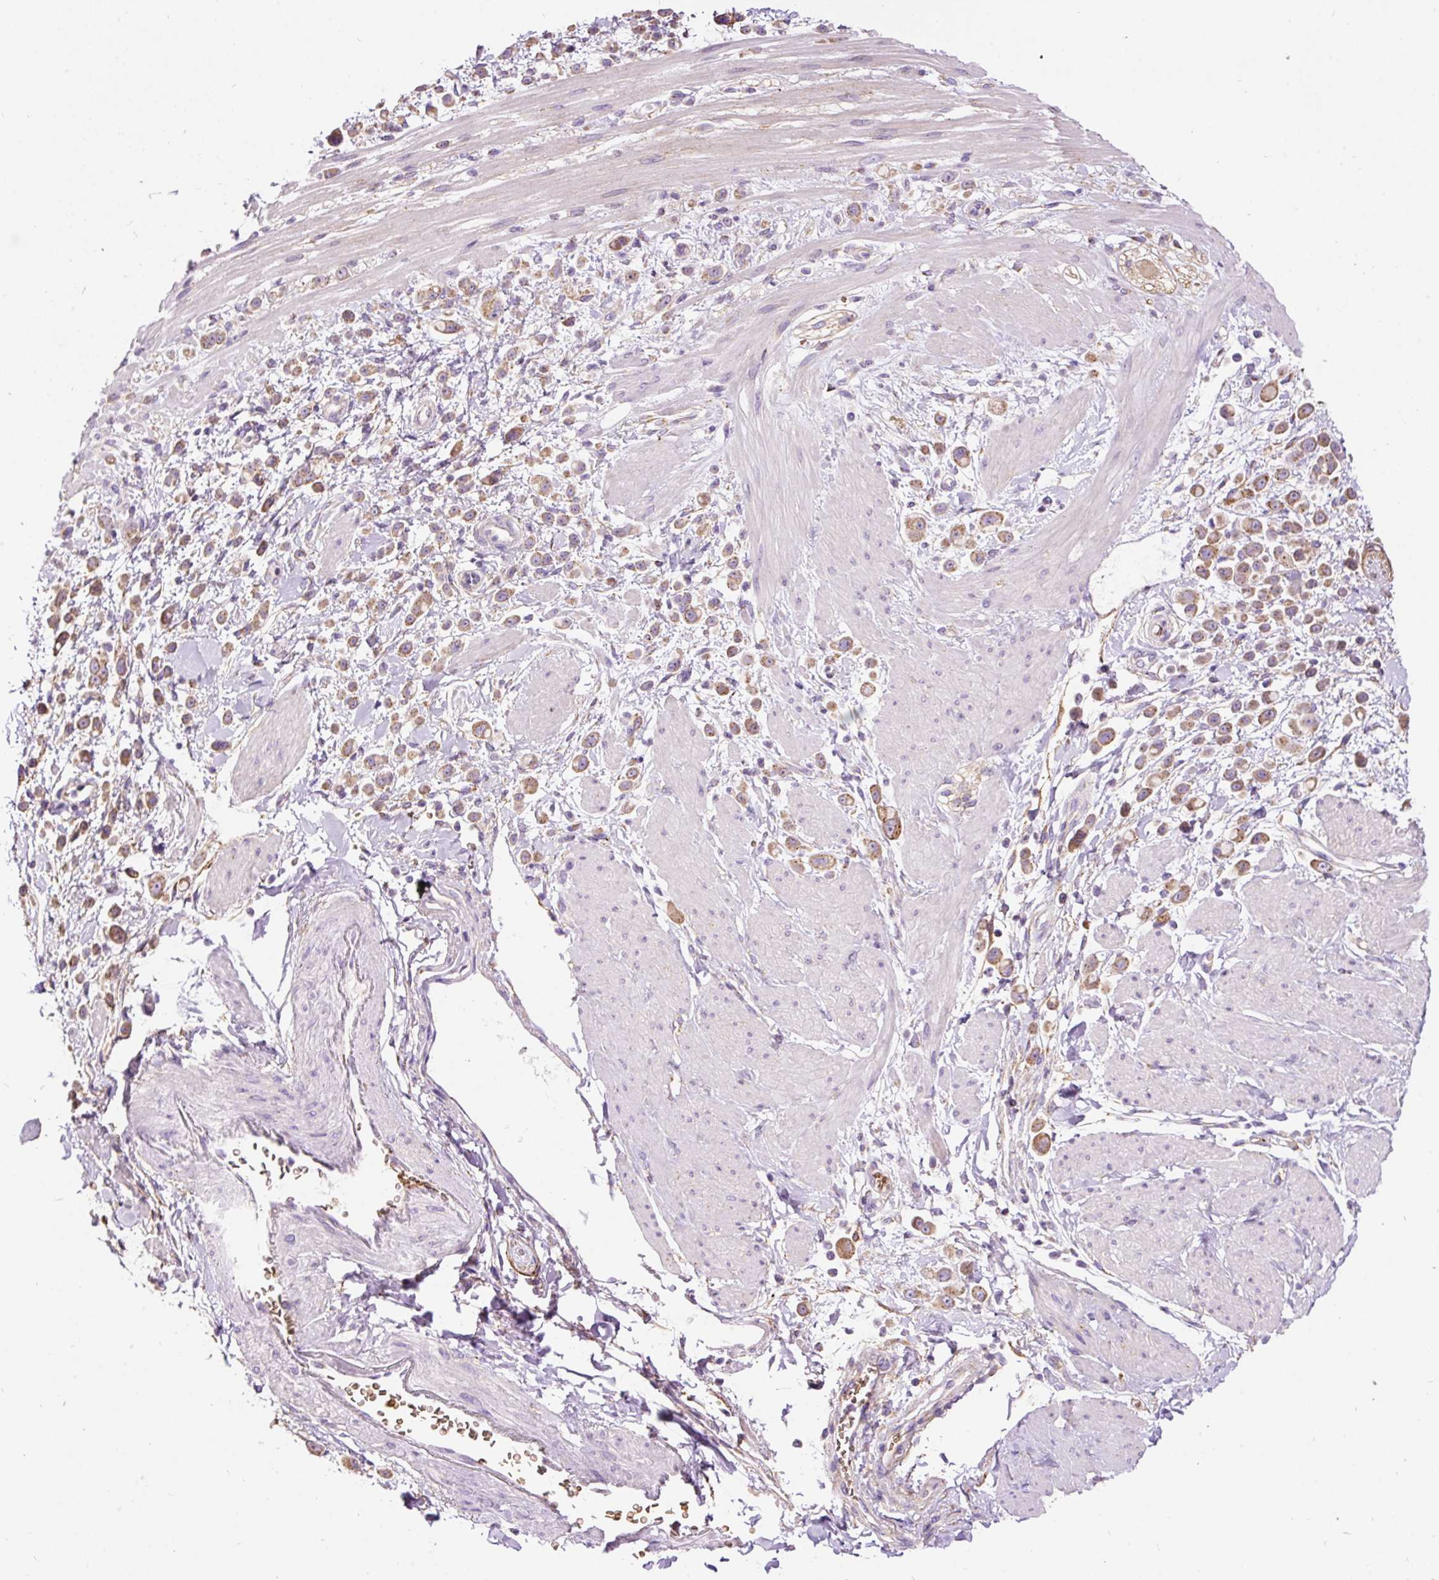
{"staining": {"intensity": "moderate", "quantity": ">75%", "location": "cytoplasmic/membranous"}, "tissue": "pancreatic cancer", "cell_type": "Tumor cells", "image_type": "cancer", "snomed": [{"axis": "morphology", "description": "Normal tissue, NOS"}, {"axis": "morphology", "description": "Adenocarcinoma, NOS"}, {"axis": "topography", "description": "Pancreas"}], "caption": "Moderate cytoplasmic/membranous protein staining is present in approximately >75% of tumor cells in pancreatic cancer (adenocarcinoma).", "gene": "PRRC2A", "patient": {"sex": "female", "age": 64}}